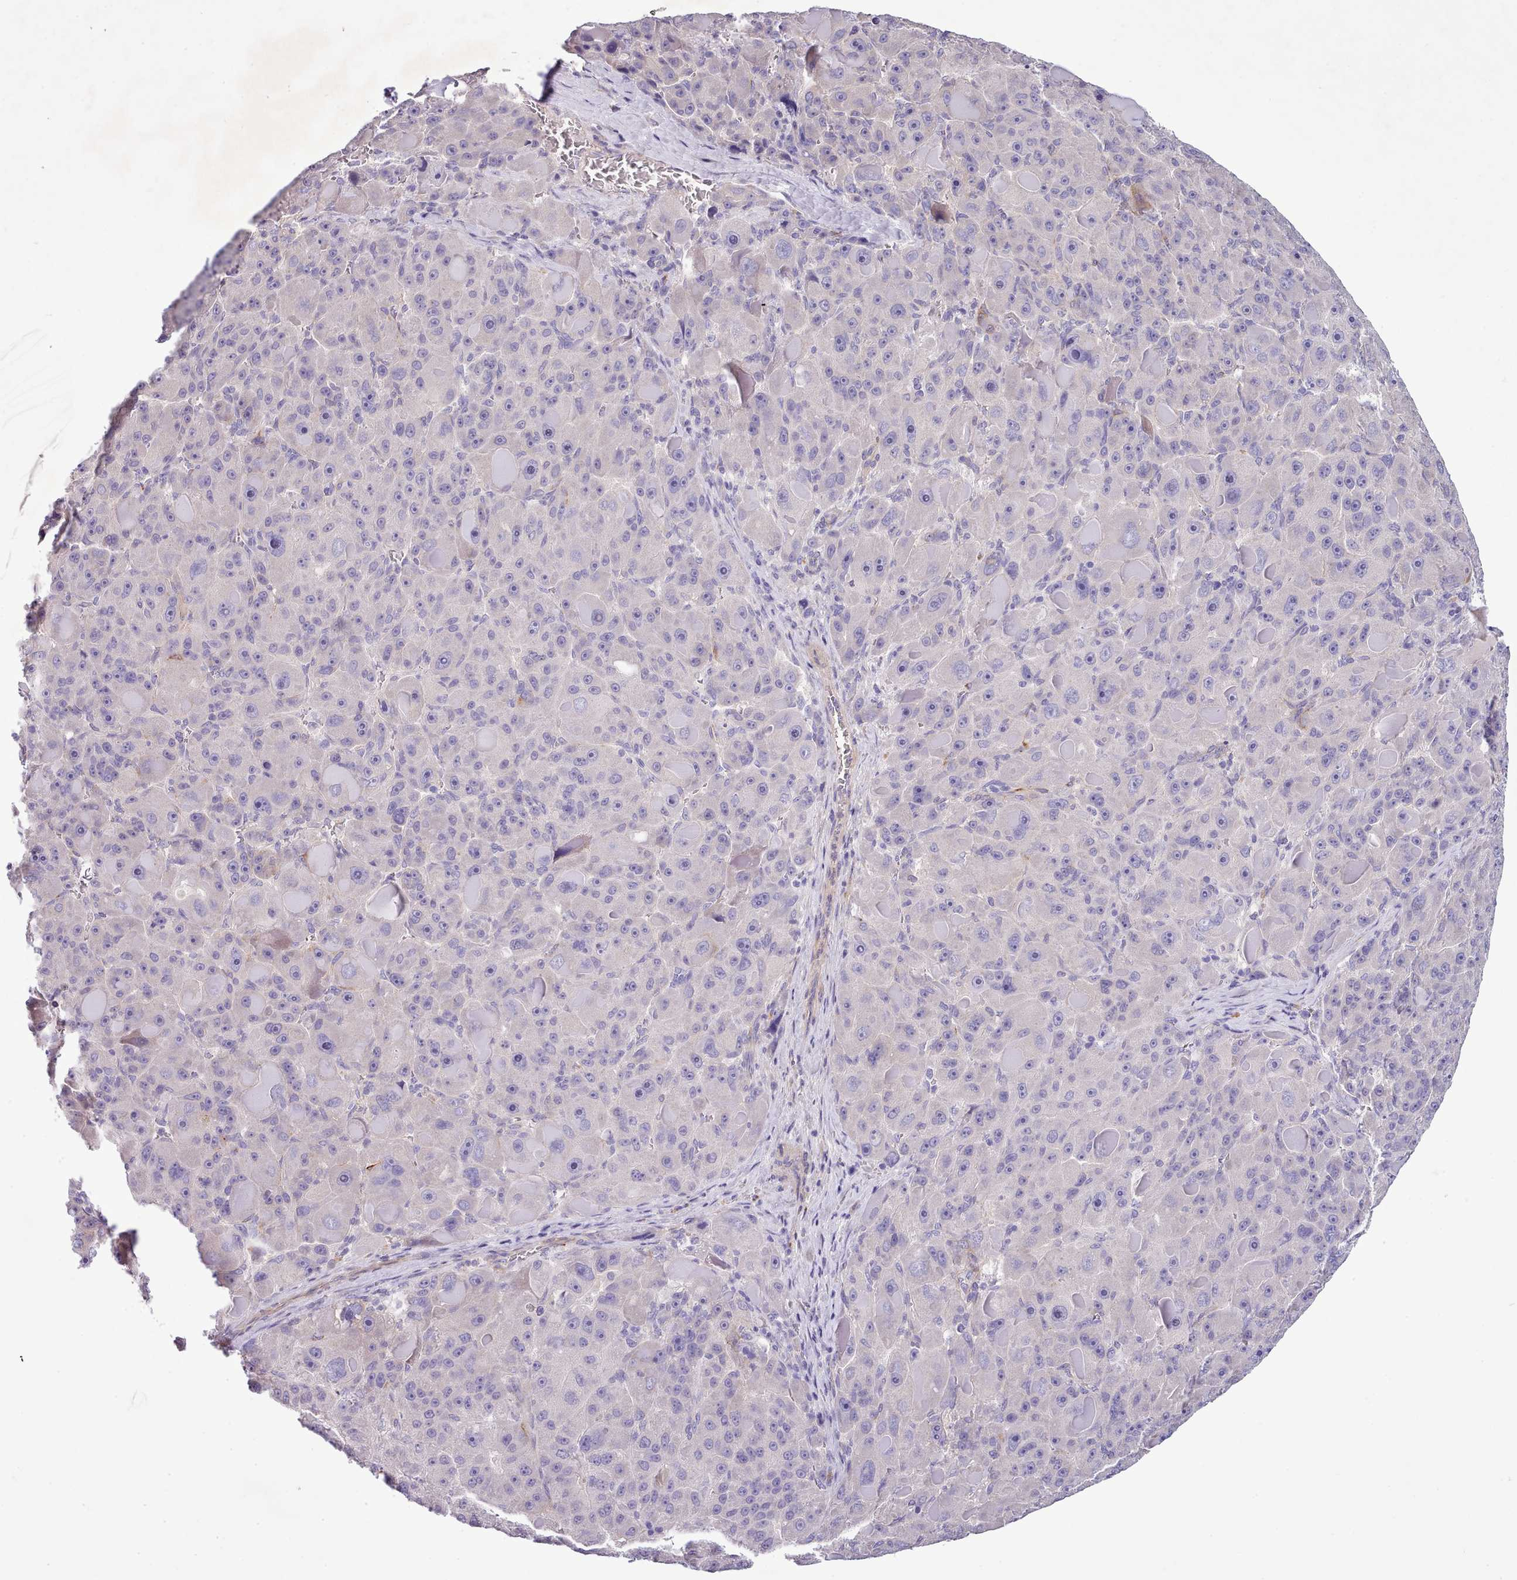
{"staining": {"intensity": "negative", "quantity": "none", "location": "none"}, "tissue": "liver cancer", "cell_type": "Tumor cells", "image_type": "cancer", "snomed": [{"axis": "morphology", "description": "Carcinoma, Hepatocellular, NOS"}, {"axis": "topography", "description": "Liver"}], "caption": "Liver cancer stained for a protein using immunohistochemistry (IHC) demonstrates no expression tumor cells.", "gene": "SETX", "patient": {"sex": "male", "age": 76}}